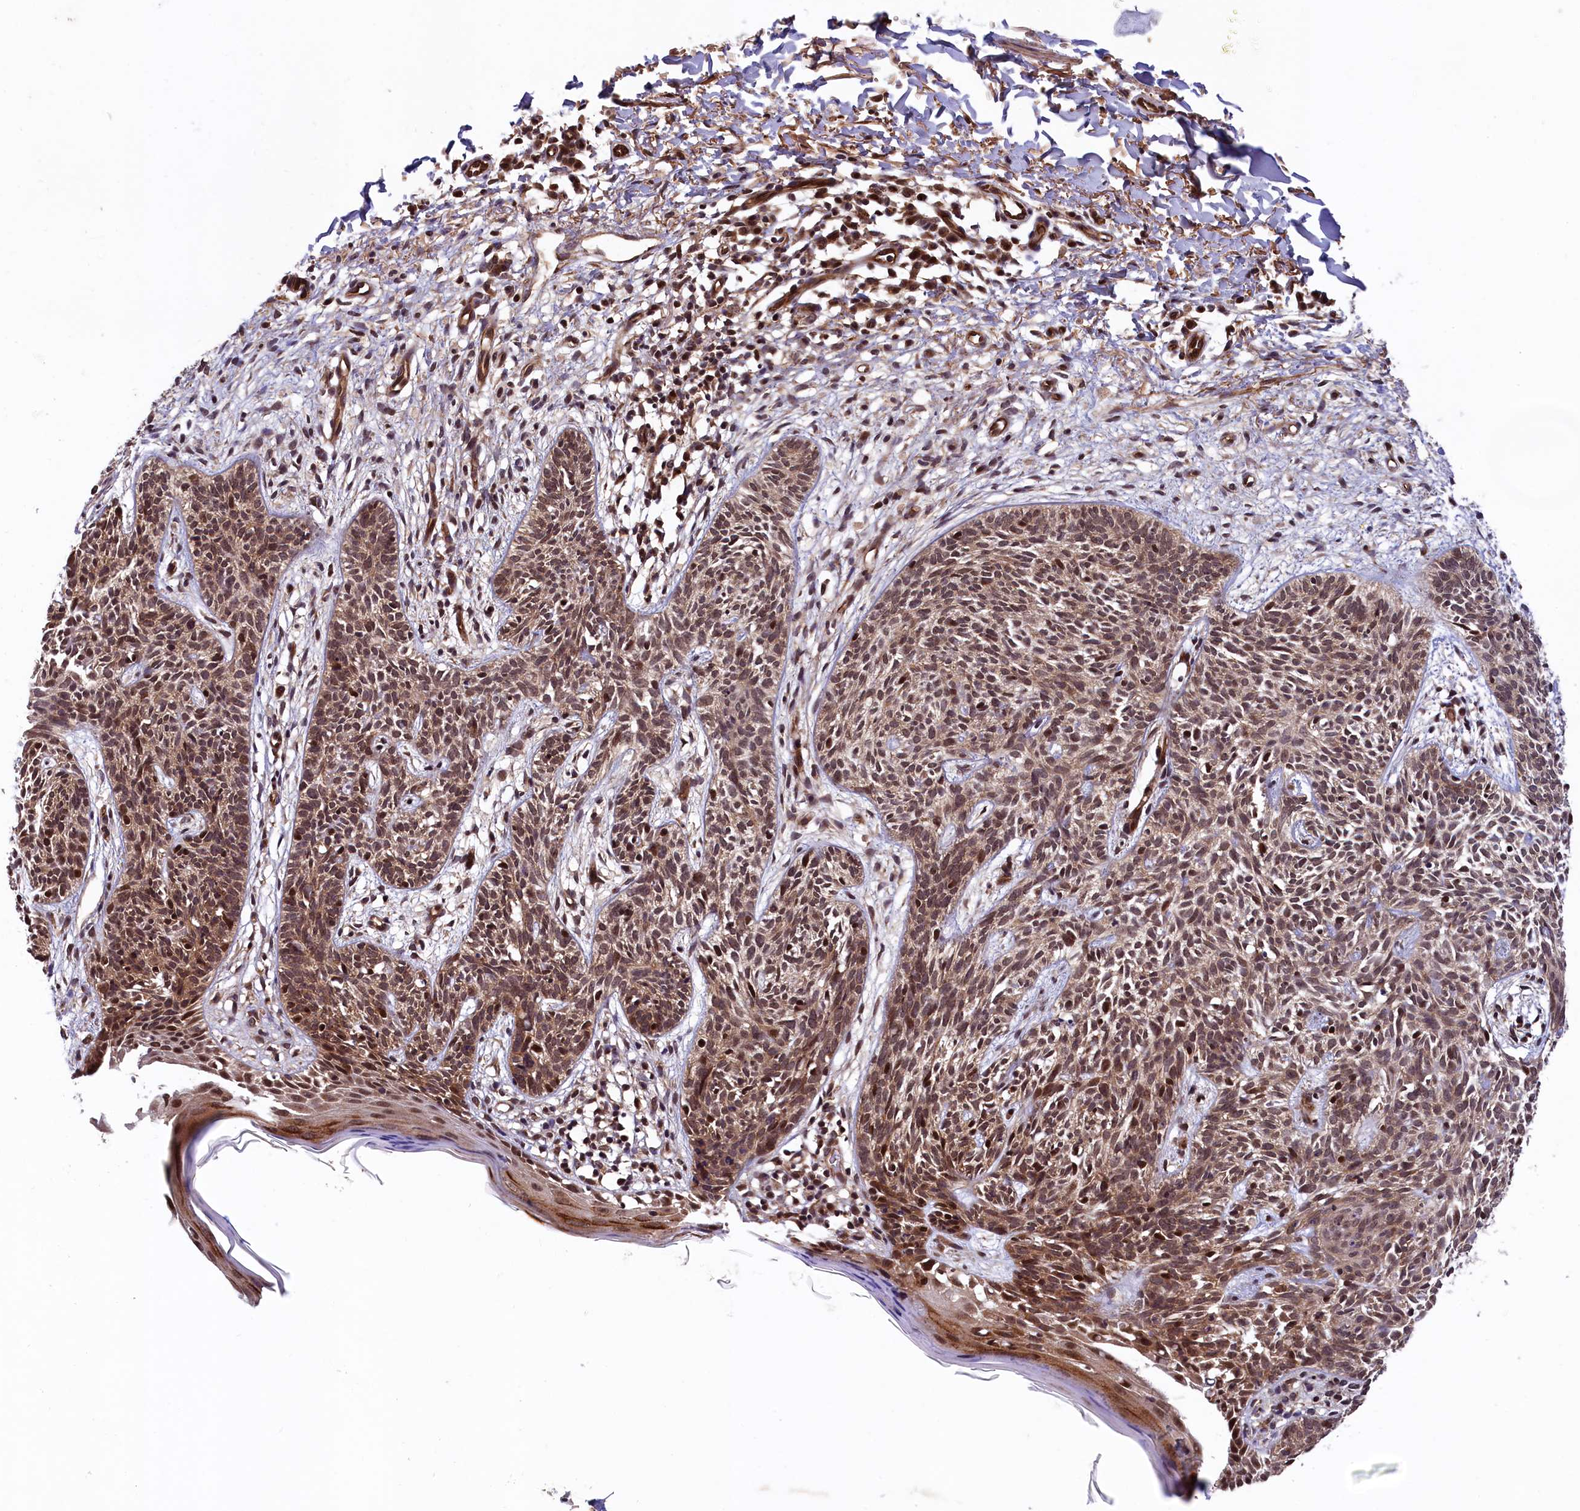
{"staining": {"intensity": "moderate", "quantity": ">75%", "location": "cytoplasmic/membranous,nuclear"}, "tissue": "skin cancer", "cell_type": "Tumor cells", "image_type": "cancer", "snomed": [{"axis": "morphology", "description": "Basal cell carcinoma"}, {"axis": "topography", "description": "Skin"}], "caption": "Moderate cytoplasmic/membranous and nuclear protein staining is seen in about >75% of tumor cells in skin cancer.", "gene": "ARL14EP", "patient": {"sex": "female", "age": 66}}